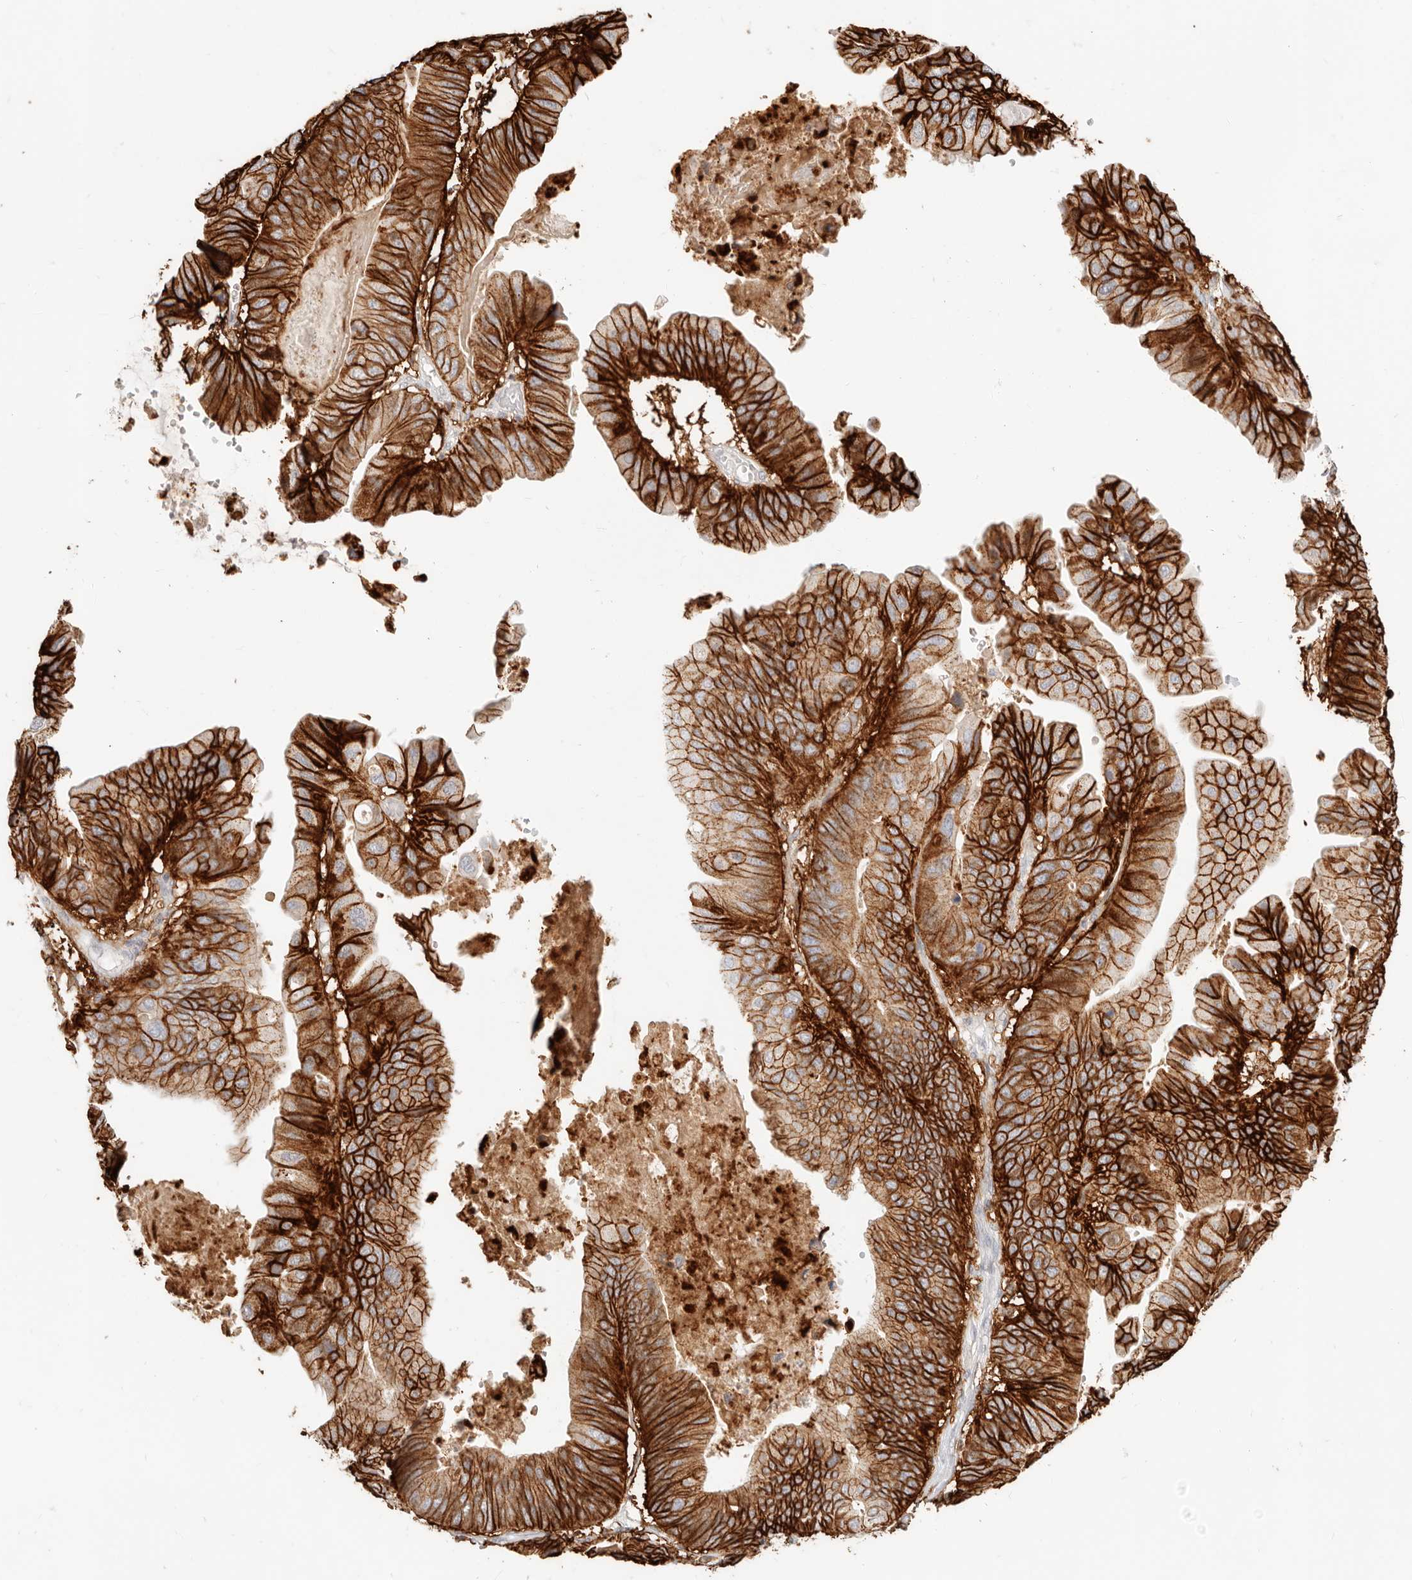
{"staining": {"intensity": "strong", "quantity": ">75%", "location": "cytoplasmic/membranous"}, "tissue": "ovarian cancer", "cell_type": "Tumor cells", "image_type": "cancer", "snomed": [{"axis": "morphology", "description": "Cystadenocarcinoma, mucinous, NOS"}, {"axis": "topography", "description": "Ovary"}], "caption": "A high-resolution histopathology image shows immunohistochemistry (IHC) staining of ovarian cancer, which shows strong cytoplasmic/membranous positivity in approximately >75% of tumor cells. (IHC, brightfield microscopy, high magnification).", "gene": "EPCAM", "patient": {"sex": "female", "age": 61}}